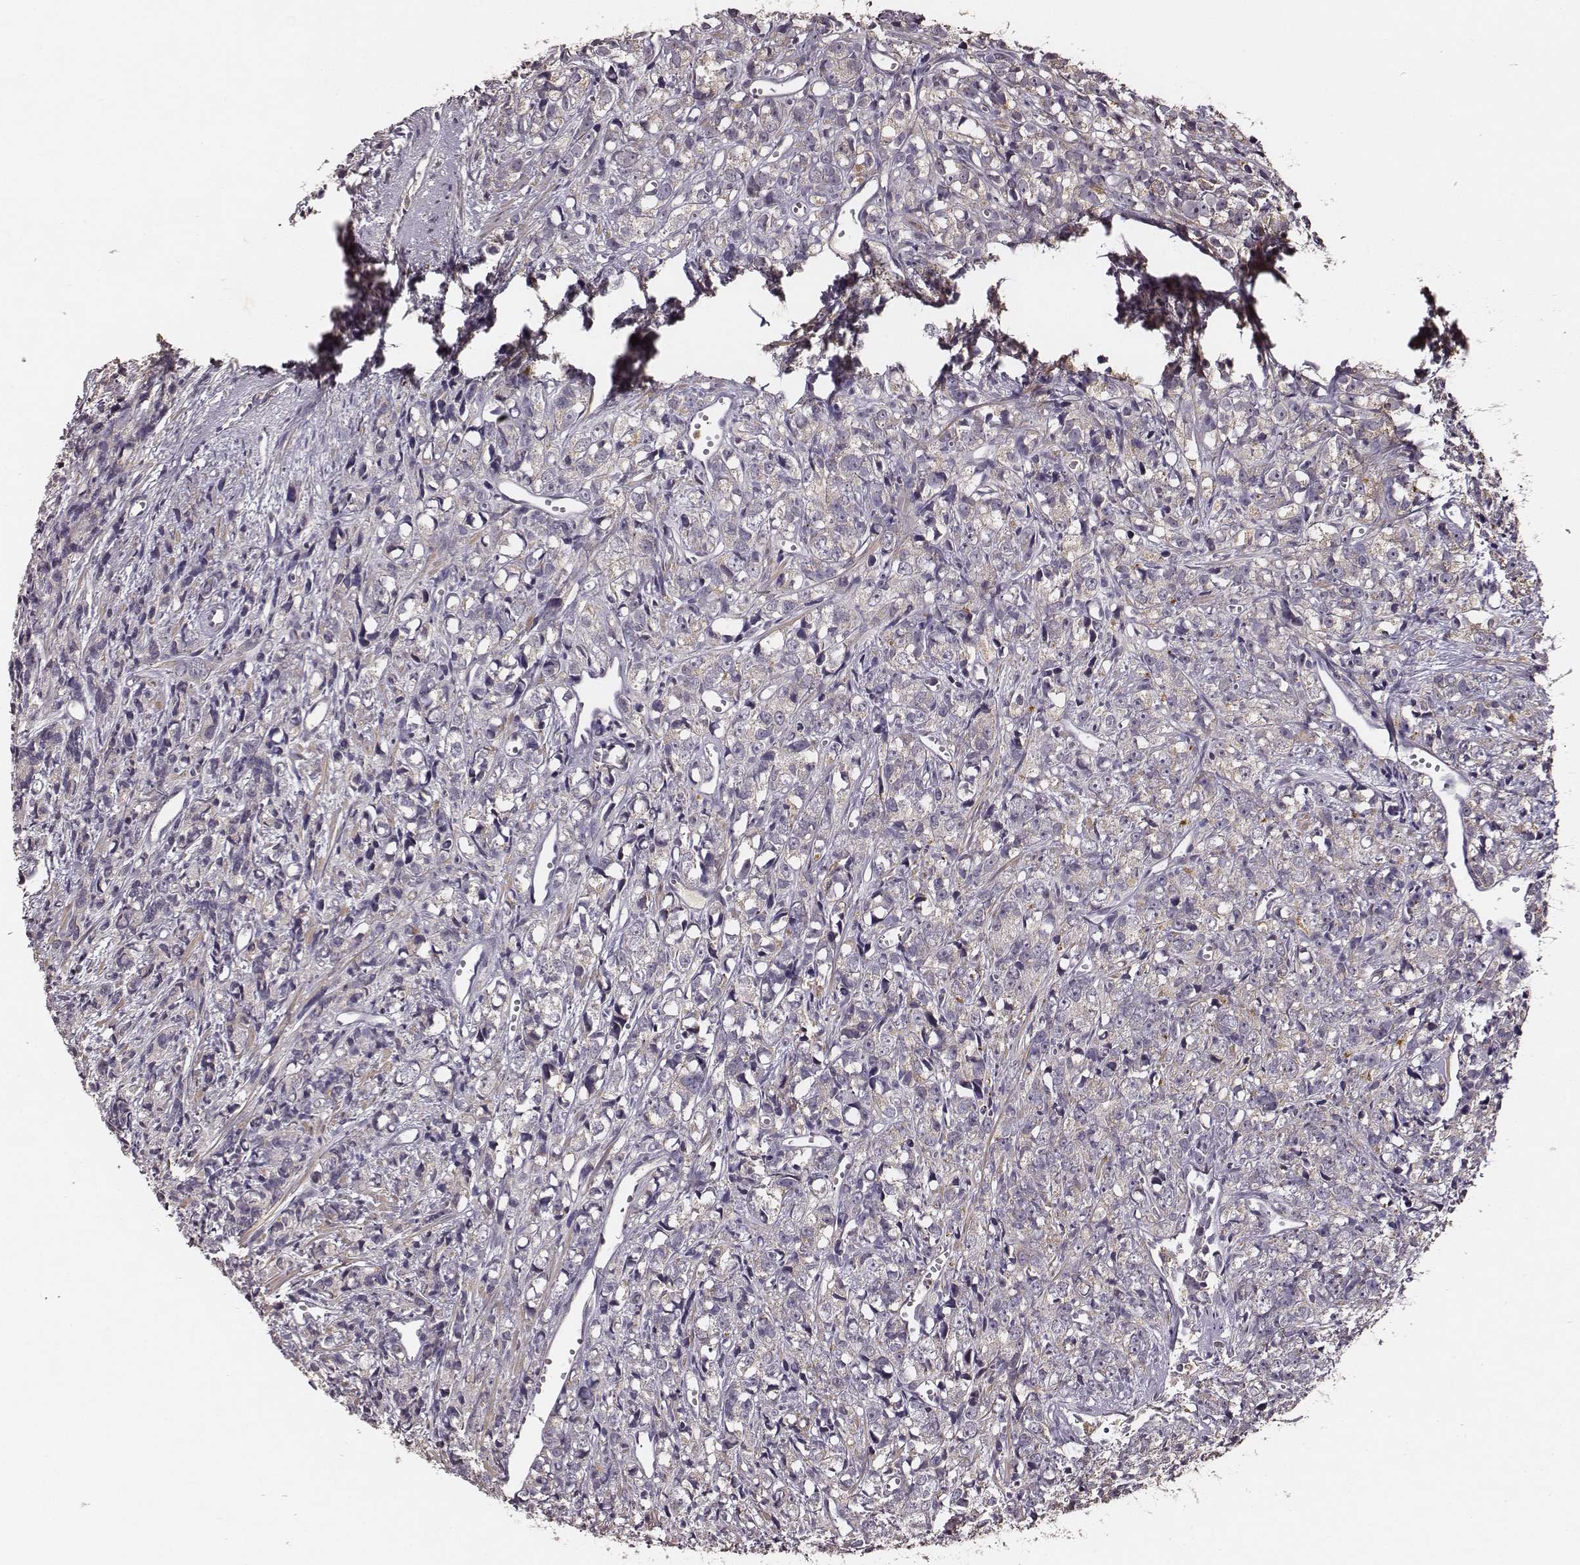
{"staining": {"intensity": "weak", "quantity": "25%-75%", "location": "cytoplasmic/membranous"}, "tissue": "prostate cancer", "cell_type": "Tumor cells", "image_type": "cancer", "snomed": [{"axis": "morphology", "description": "Adenocarcinoma, High grade"}, {"axis": "topography", "description": "Prostate"}], "caption": "Immunohistochemistry (IHC) photomicrograph of neoplastic tissue: human high-grade adenocarcinoma (prostate) stained using immunohistochemistry displays low levels of weak protein expression localized specifically in the cytoplasmic/membranous of tumor cells, appearing as a cytoplasmic/membranous brown color.", "gene": "VPS26A", "patient": {"sex": "male", "age": 77}}